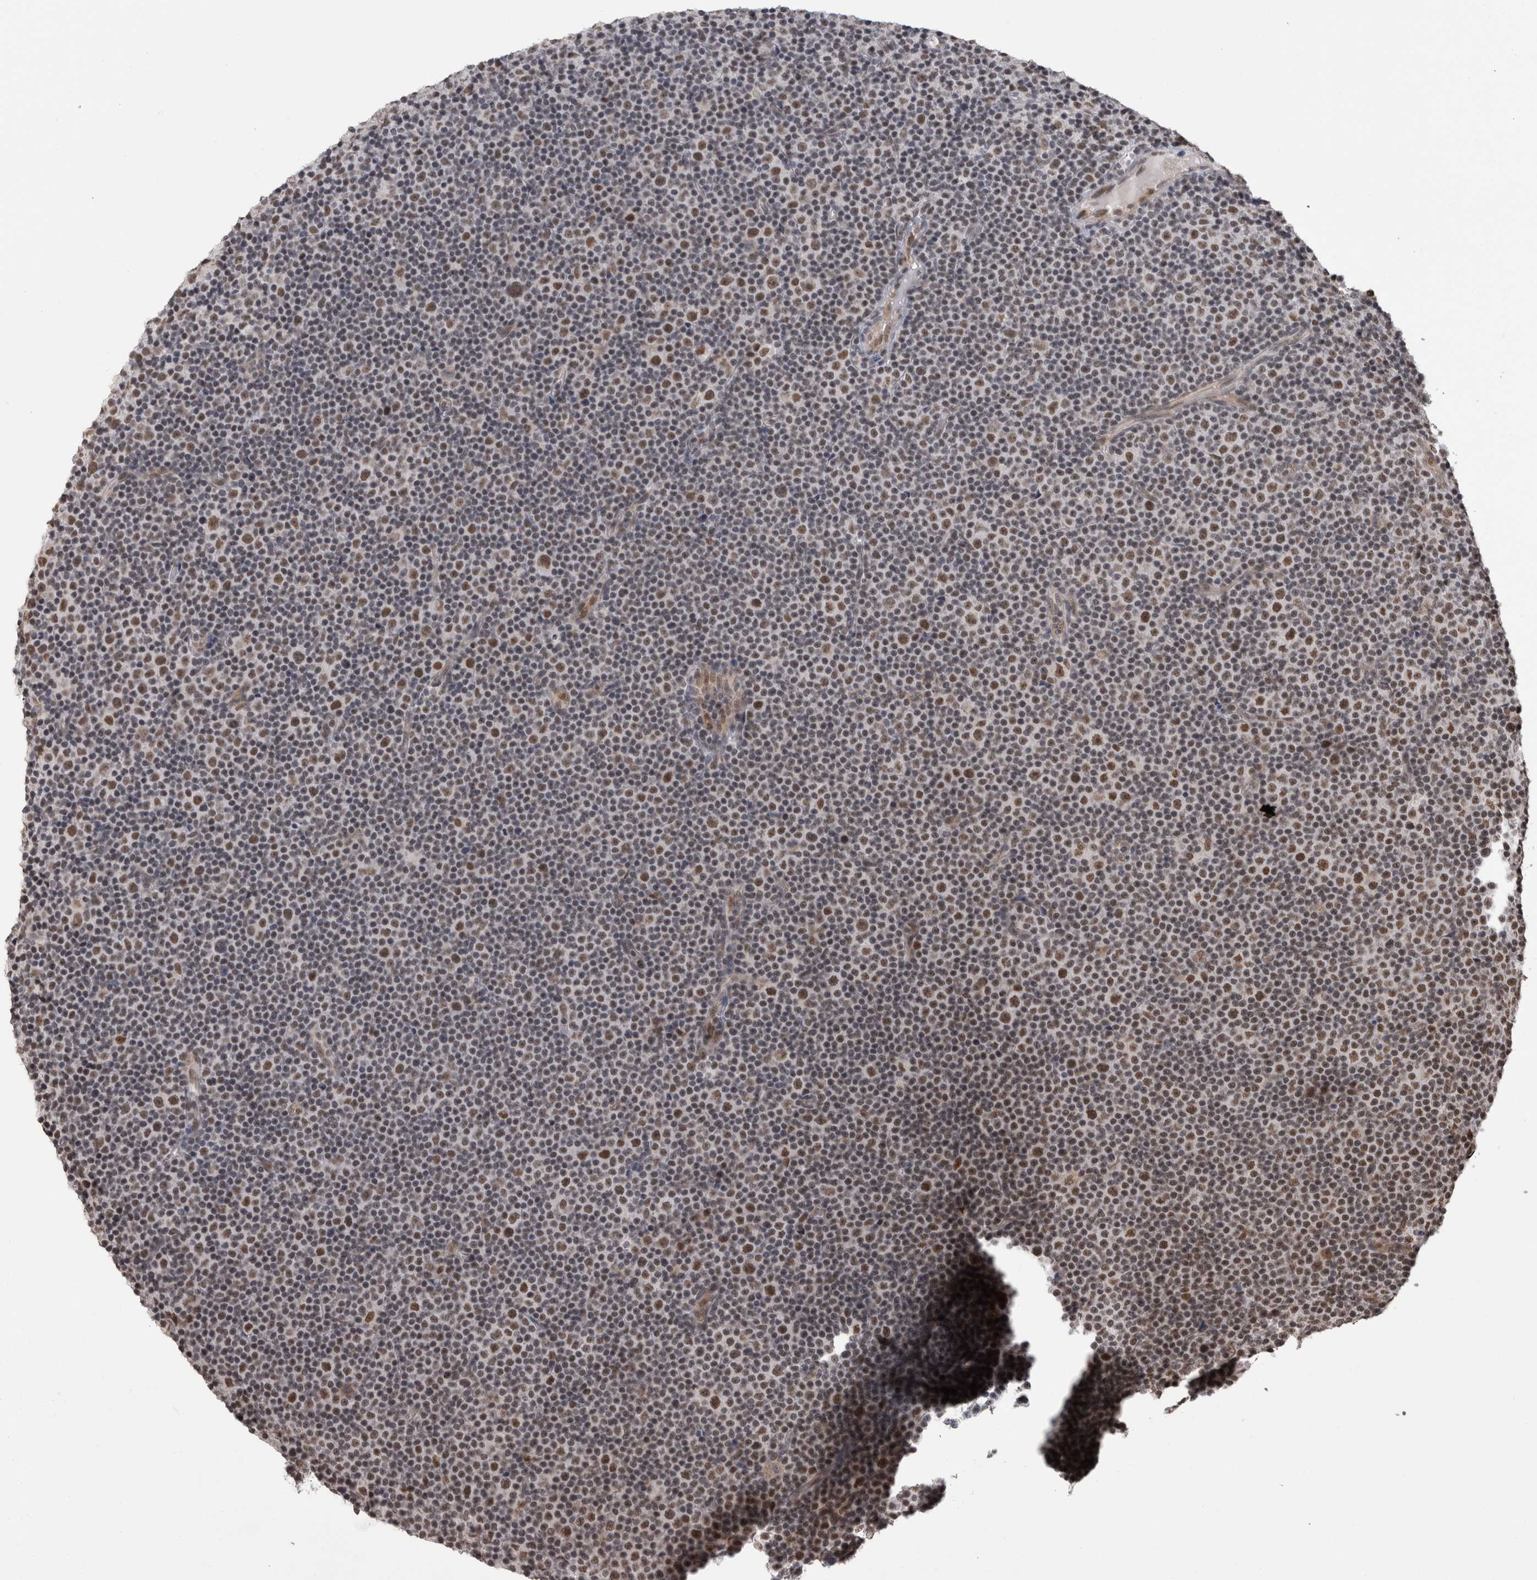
{"staining": {"intensity": "moderate", "quantity": "25%-75%", "location": "nuclear"}, "tissue": "lymphoma", "cell_type": "Tumor cells", "image_type": "cancer", "snomed": [{"axis": "morphology", "description": "Malignant lymphoma, non-Hodgkin's type, Low grade"}, {"axis": "topography", "description": "Lymph node"}], "caption": "Protein expression analysis of low-grade malignant lymphoma, non-Hodgkin's type shows moderate nuclear positivity in approximately 25%-75% of tumor cells.", "gene": "CPSF2", "patient": {"sex": "female", "age": 67}}